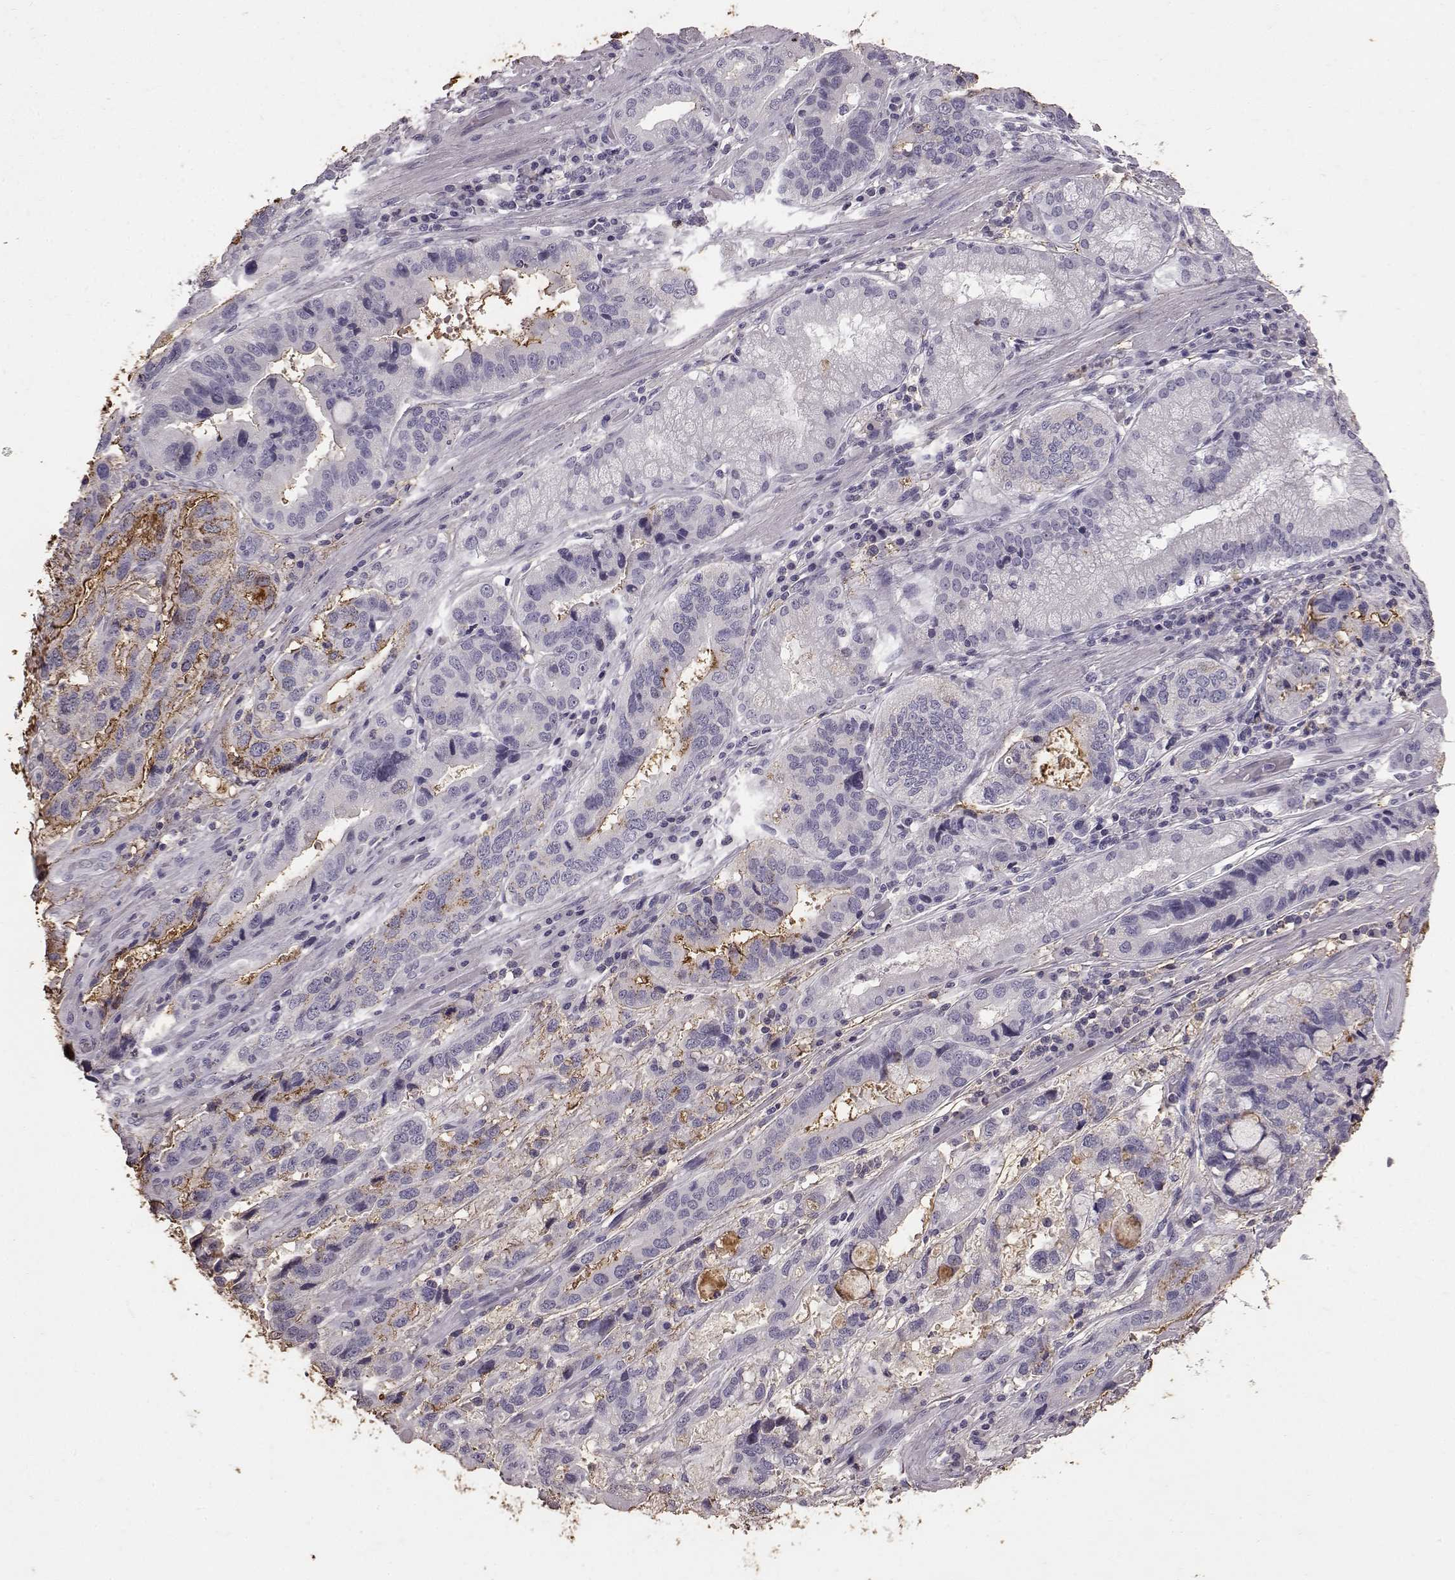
{"staining": {"intensity": "negative", "quantity": "none", "location": "none"}, "tissue": "stomach cancer", "cell_type": "Tumor cells", "image_type": "cancer", "snomed": [{"axis": "morphology", "description": "Adenocarcinoma, NOS"}, {"axis": "topography", "description": "Stomach, lower"}], "caption": "Immunohistochemical staining of stomach cancer (adenocarcinoma) exhibits no significant positivity in tumor cells.", "gene": "FUT4", "patient": {"sex": "female", "age": 76}}